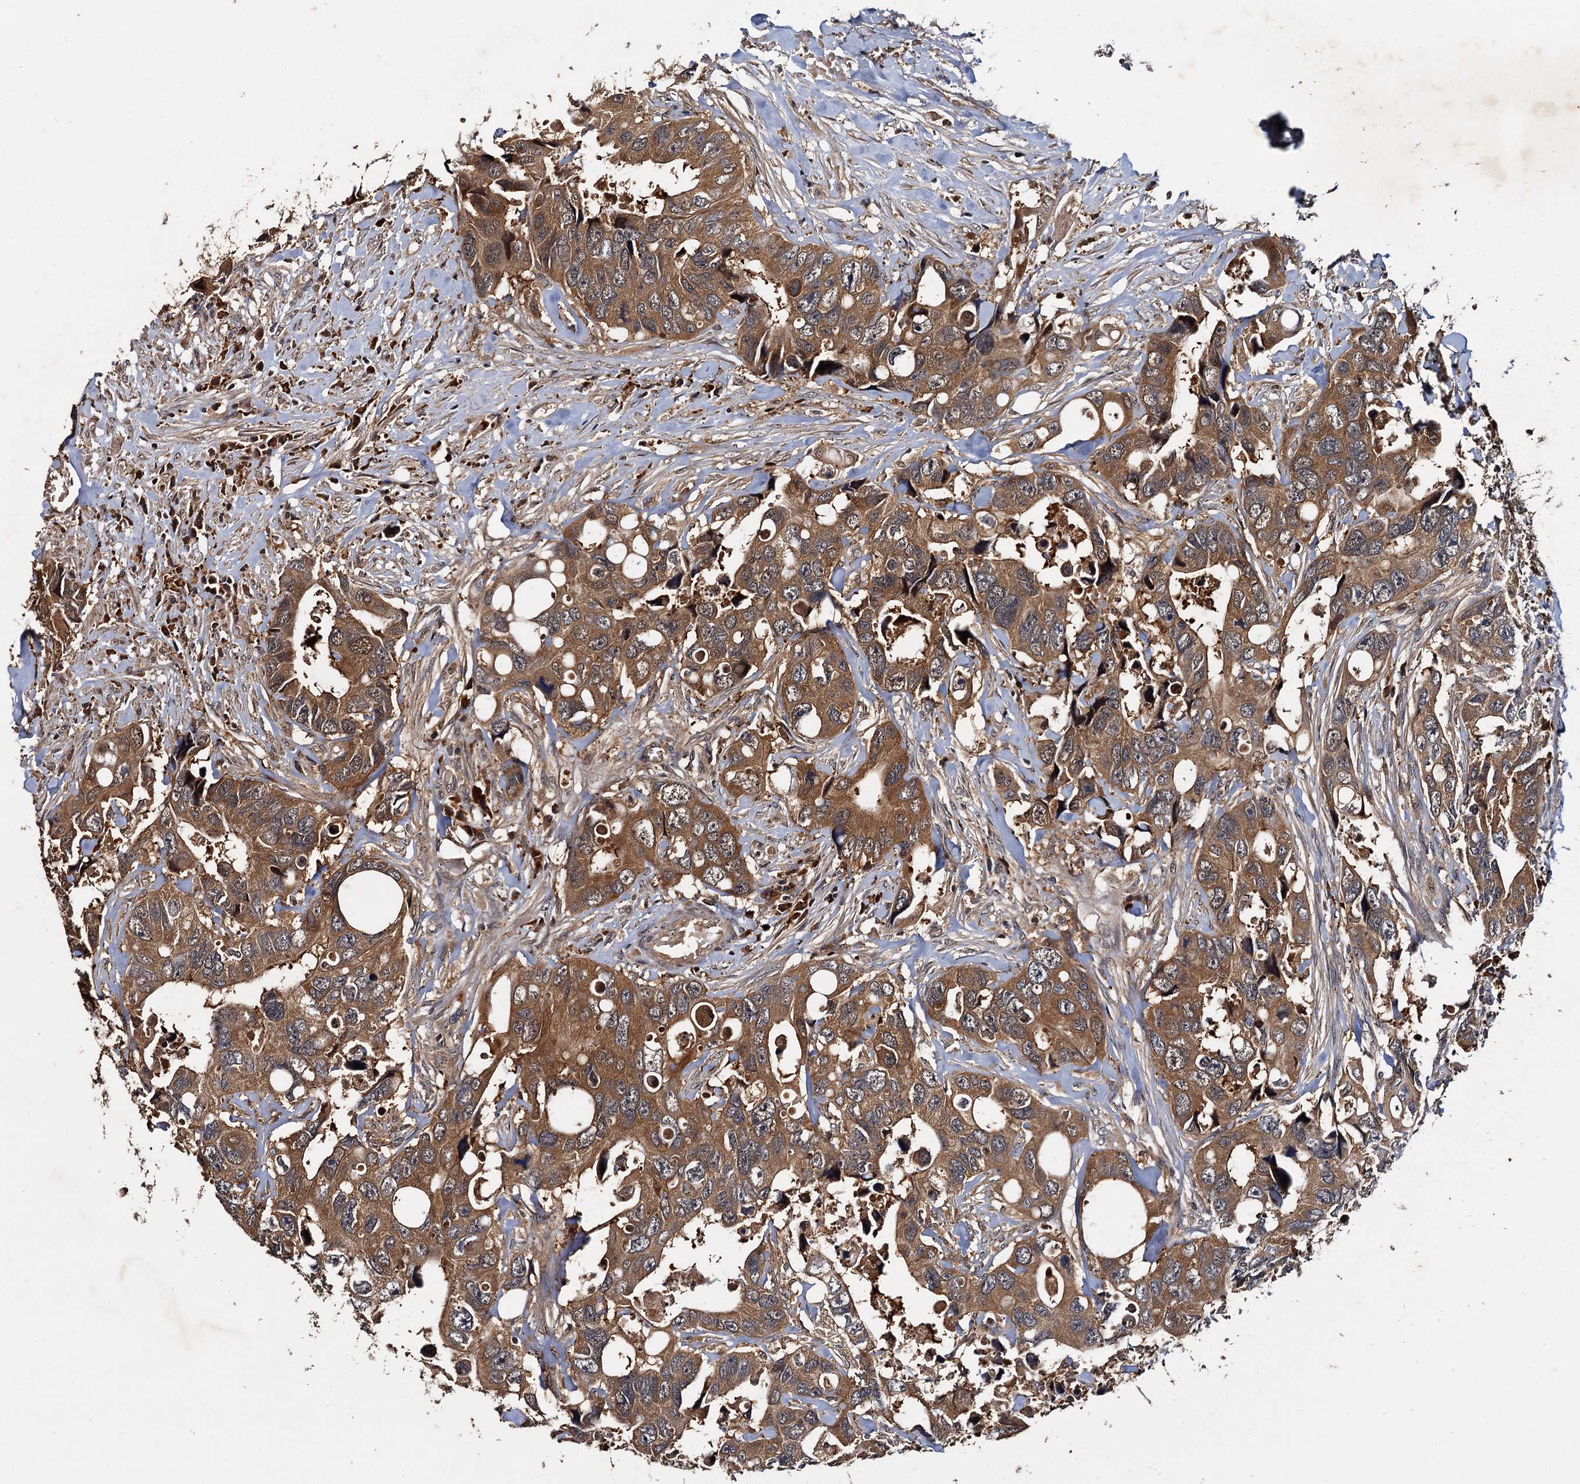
{"staining": {"intensity": "strong", "quantity": ">75%", "location": "cytoplasmic/membranous"}, "tissue": "colorectal cancer", "cell_type": "Tumor cells", "image_type": "cancer", "snomed": [{"axis": "morphology", "description": "Adenocarcinoma, NOS"}, {"axis": "topography", "description": "Rectum"}], "caption": "Tumor cells exhibit high levels of strong cytoplasmic/membranous staining in approximately >75% of cells in colorectal cancer.", "gene": "SLC46A3", "patient": {"sex": "male", "age": 57}}